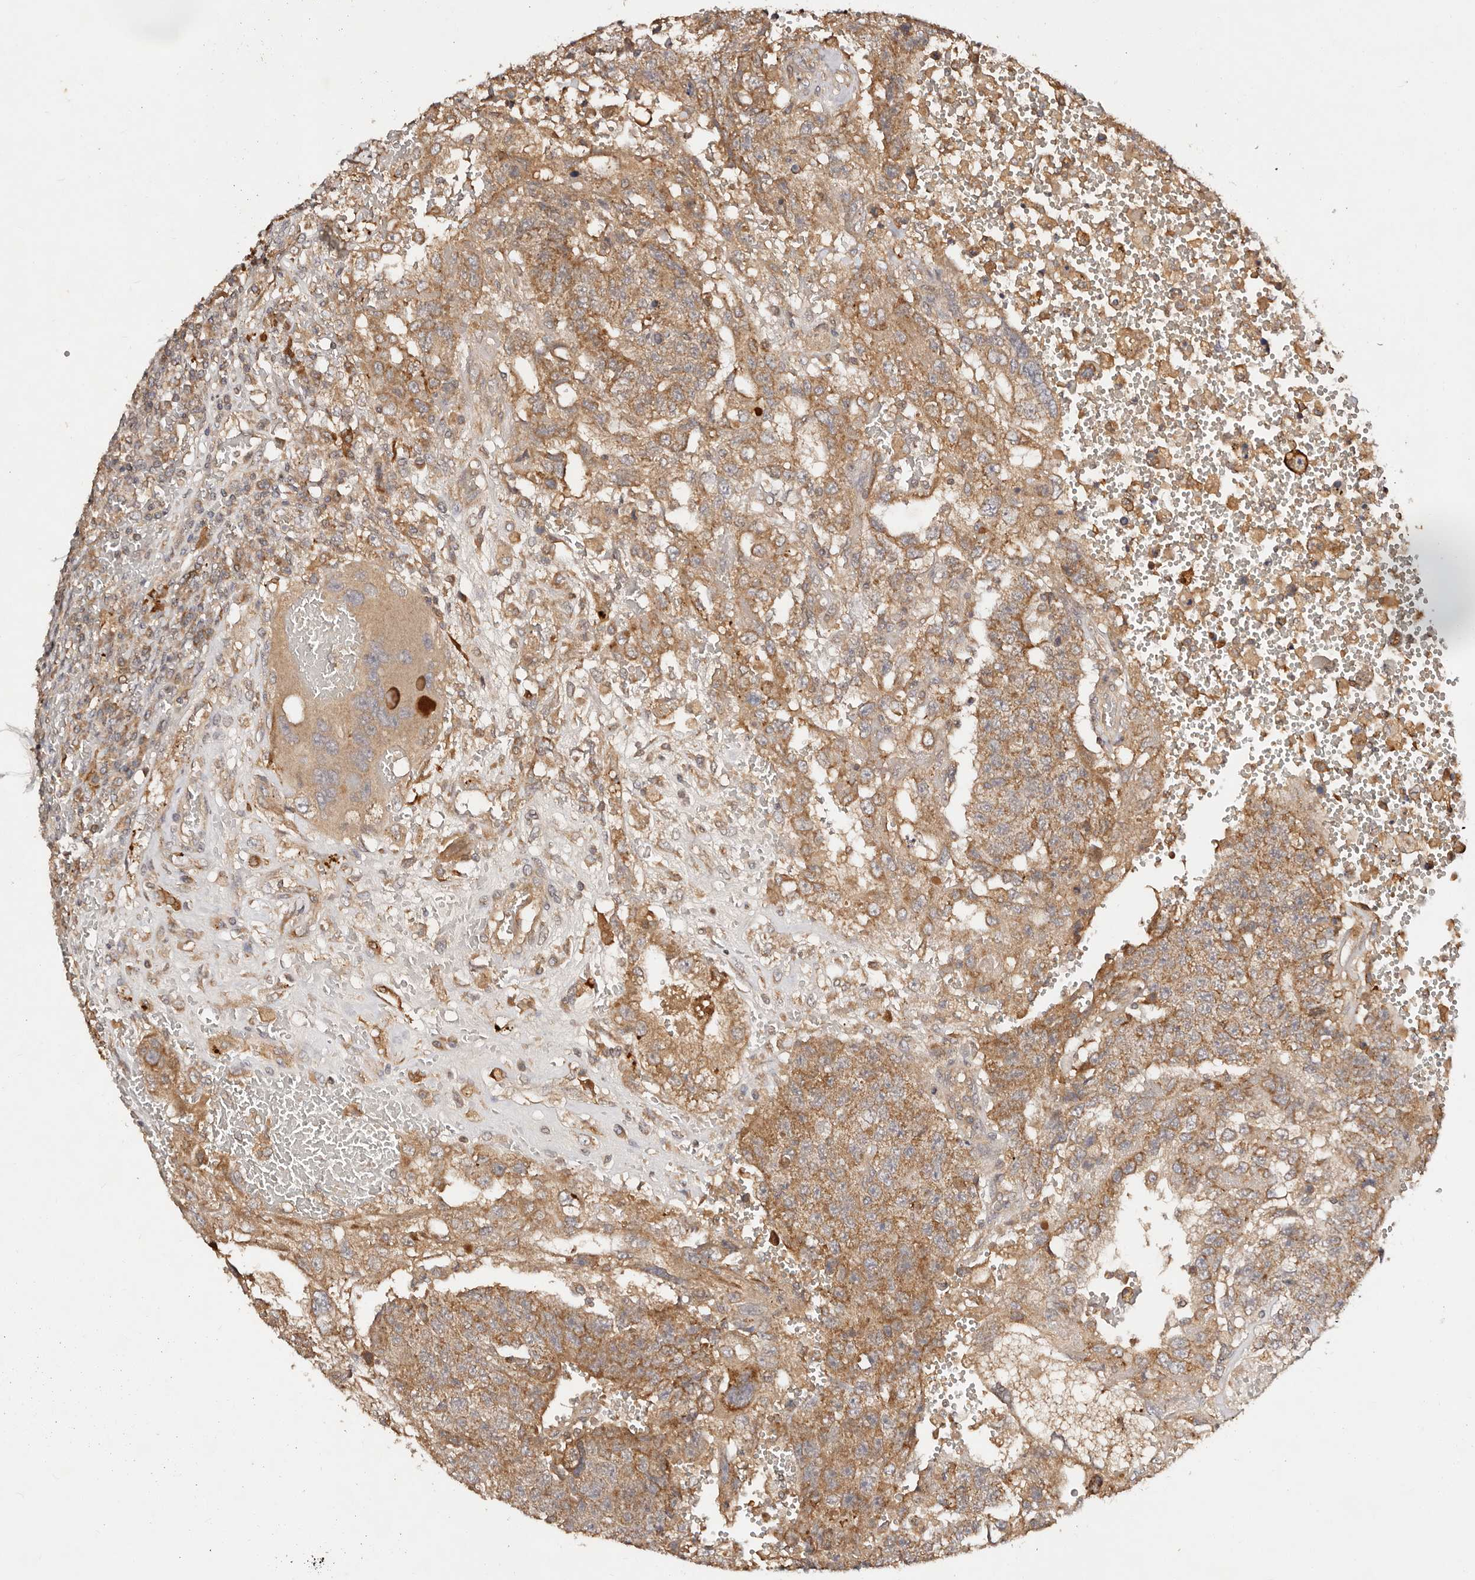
{"staining": {"intensity": "moderate", "quantity": ">75%", "location": "cytoplasmic/membranous"}, "tissue": "testis cancer", "cell_type": "Tumor cells", "image_type": "cancer", "snomed": [{"axis": "morphology", "description": "Carcinoma, Embryonal, NOS"}, {"axis": "topography", "description": "Testis"}], "caption": "DAB immunohistochemical staining of embryonal carcinoma (testis) displays moderate cytoplasmic/membranous protein staining in about >75% of tumor cells.", "gene": "DENND11", "patient": {"sex": "male", "age": 26}}